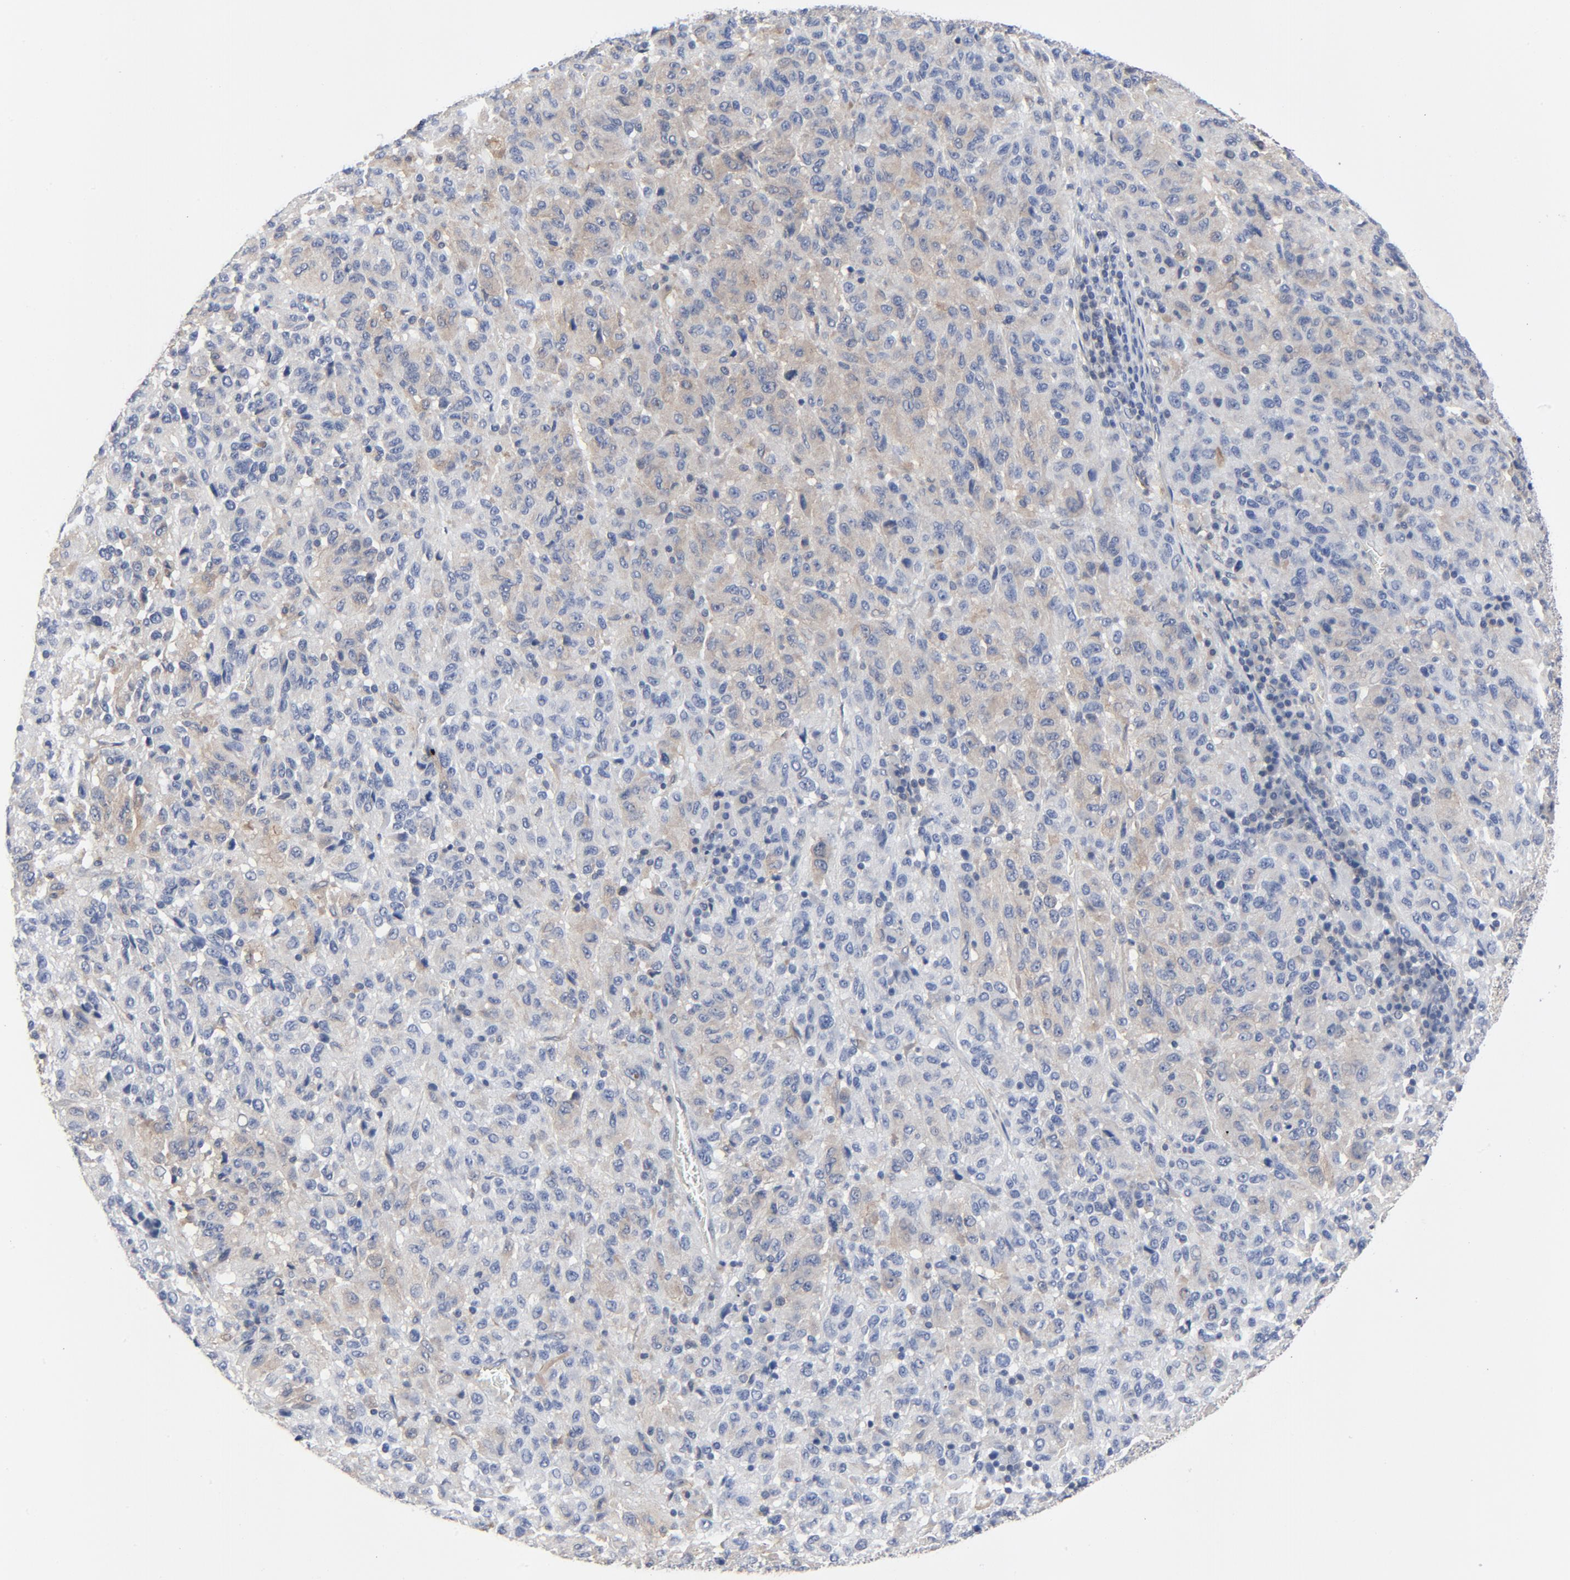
{"staining": {"intensity": "moderate", "quantity": "<25%", "location": "cytoplasmic/membranous"}, "tissue": "melanoma", "cell_type": "Tumor cells", "image_type": "cancer", "snomed": [{"axis": "morphology", "description": "Malignant melanoma, Metastatic site"}, {"axis": "topography", "description": "Lung"}], "caption": "Immunohistochemistry (IHC) micrograph of human melanoma stained for a protein (brown), which shows low levels of moderate cytoplasmic/membranous expression in approximately <25% of tumor cells.", "gene": "DYNLT3", "patient": {"sex": "male", "age": 64}}